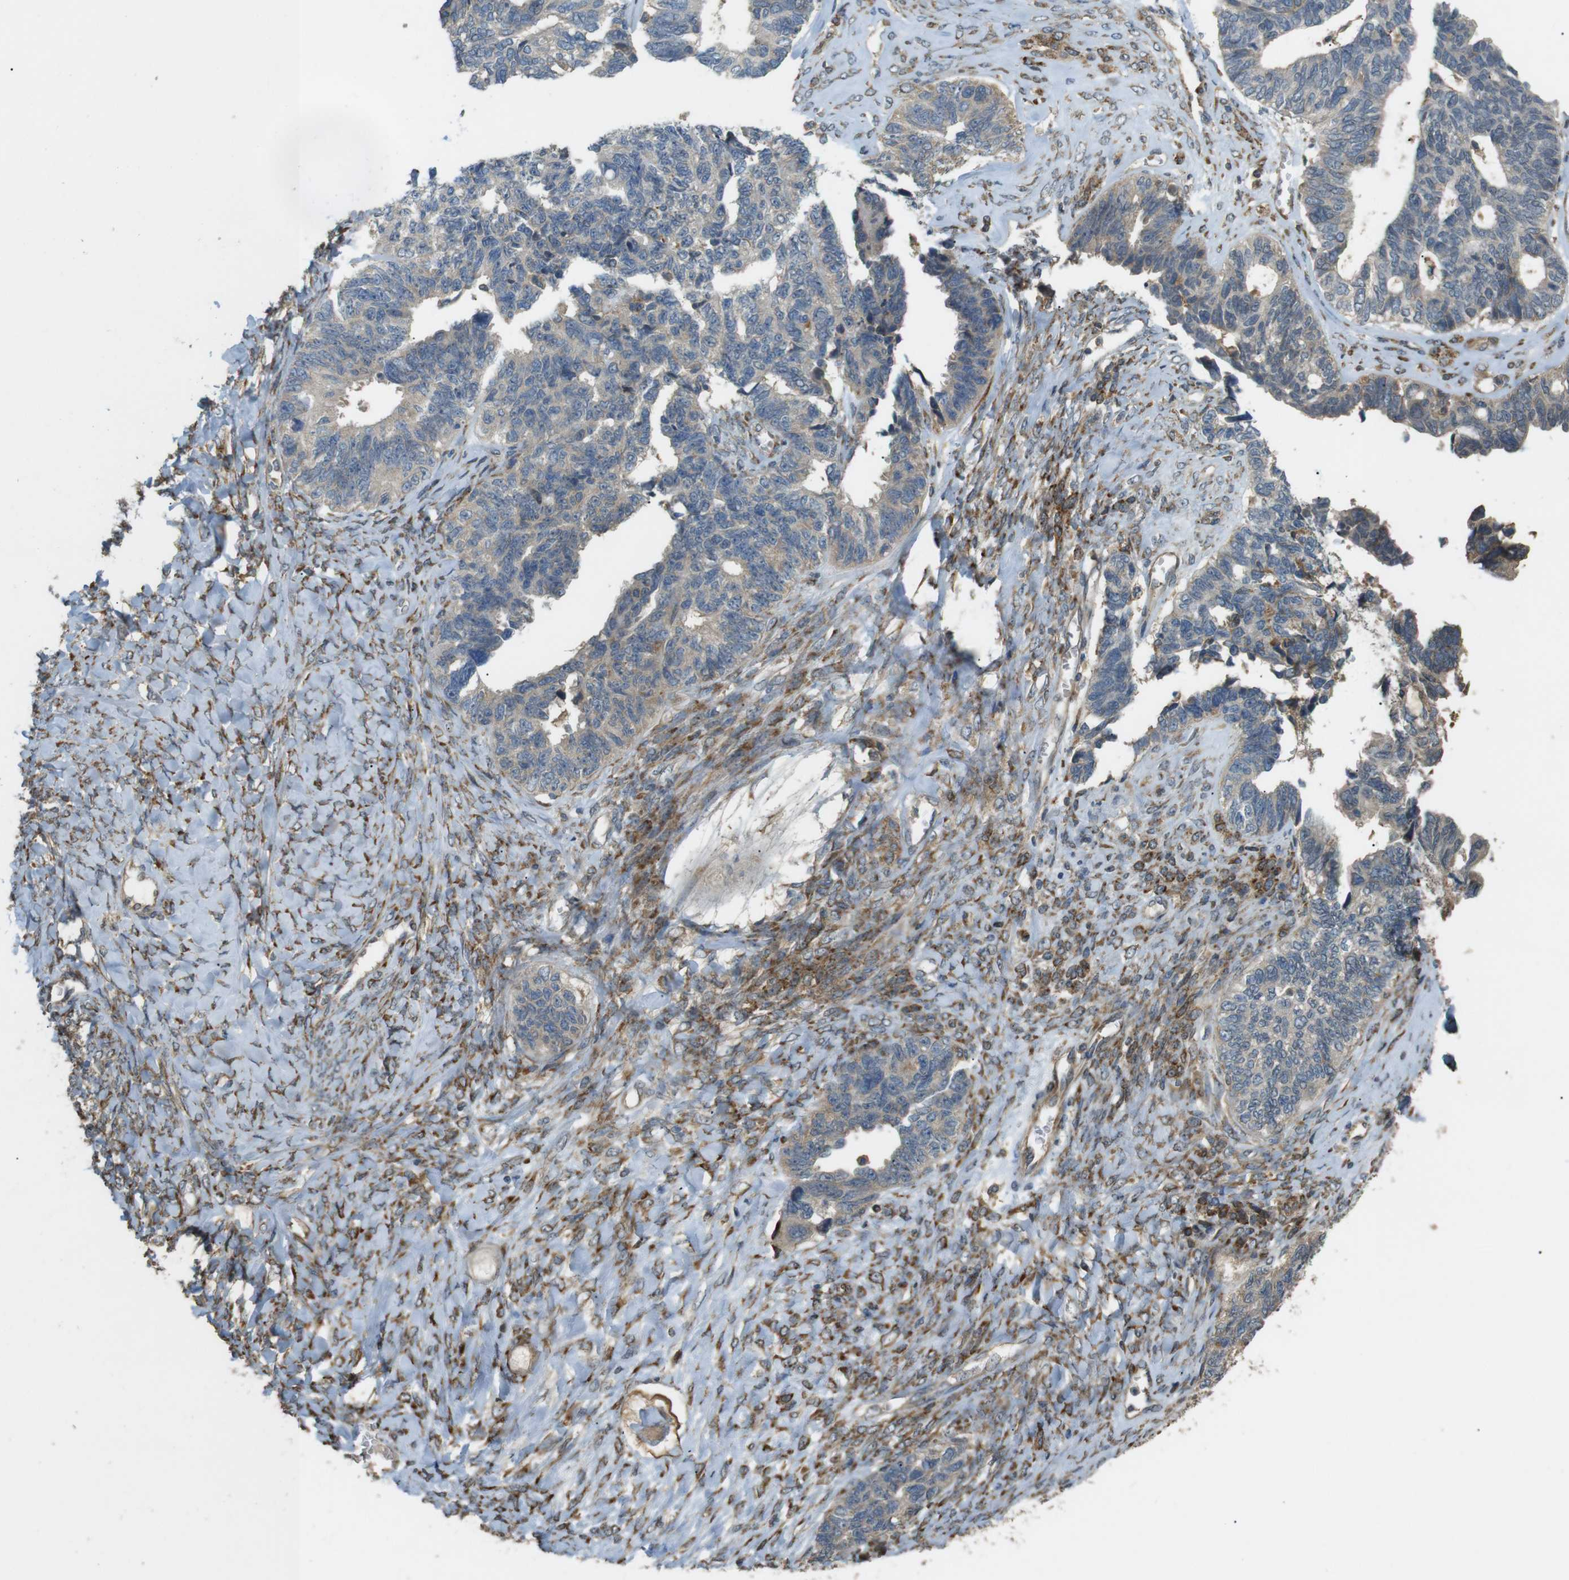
{"staining": {"intensity": "weak", "quantity": ">75%", "location": "cytoplasmic/membranous"}, "tissue": "ovarian cancer", "cell_type": "Tumor cells", "image_type": "cancer", "snomed": [{"axis": "morphology", "description": "Cystadenocarcinoma, serous, NOS"}, {"axis": "topography", "description": "Ovary"}], "caption": "This image exhibits immunohistochemistry (IHC) staining of serous cystadenocarcinoma (ovarian), with low weak cytoplasmic/membranous positivity in about >75% of tumor cells.", "gene": "ARHGAP24", "patient": {"sex": "female", "age": 79}}